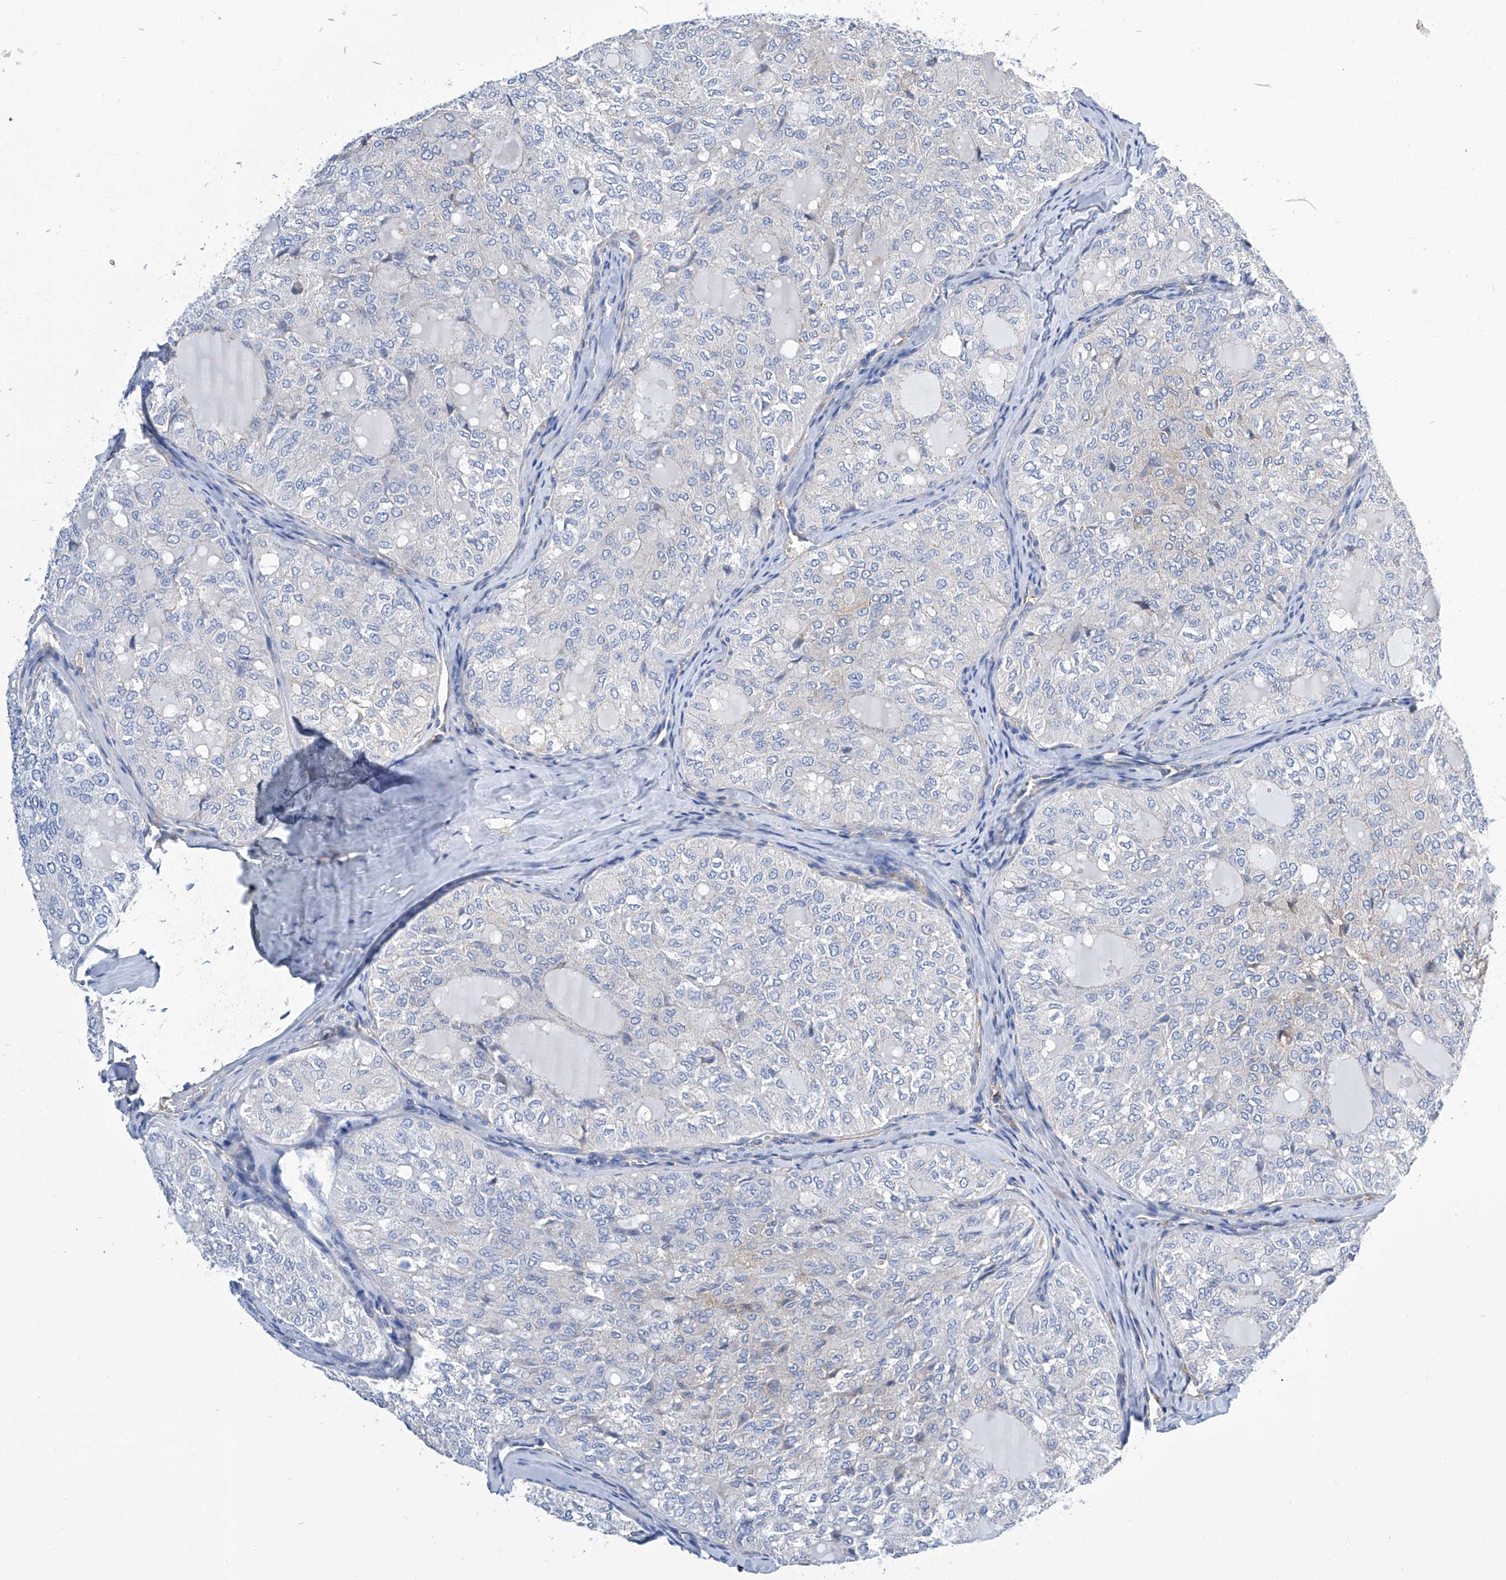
{"staining": {"intensity": "negative", "quantity": "none", "location": "none"}, "tissue": "thyroid cancer", "cell_type": "Tumor cells", "image_type": "cancer", "snomed": [{"axis": "morphology", "description": "Follicular adenoma carcinoma, NOS"}, {"axis": "topography", "description": "Thyroid gland"}], "caption": "IHC photomicrograph of follicular adenoma carcinoma (thyroid) stained for a protein (brown), which exhibits no expression in tumor cells.", "gene": "GPT", "patient": {"sex": "male", "age": 75}}